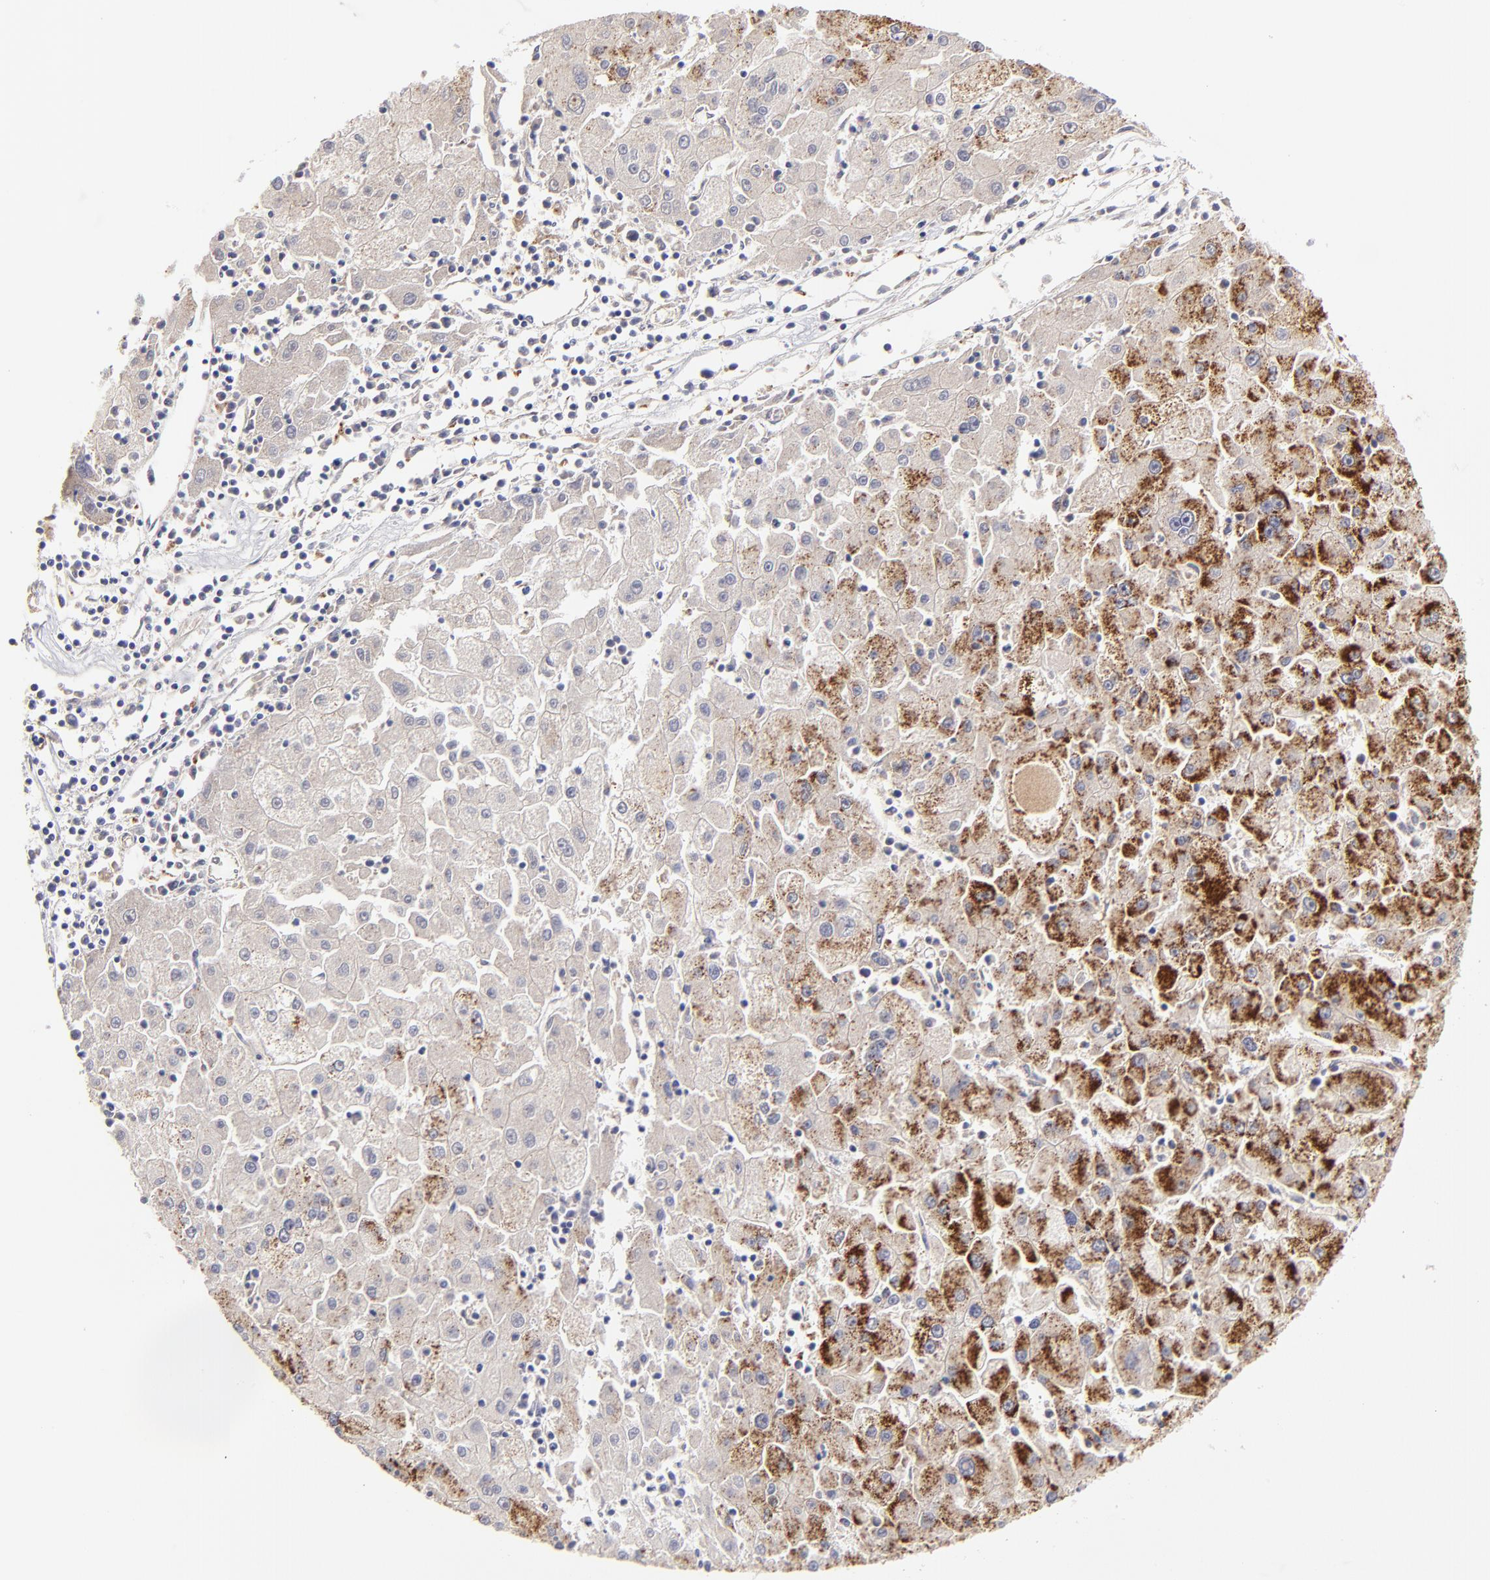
{"staining": {"intensity": "moderate", "quantity": "25%-75%", "location": "cytoplasmic/membranous"}, "tissue": "liver cancer", "cell_type": "Tumor cells", "image_type": "cancer", "snomed": [{"axis": "morphology", "description": "Carcinoma, Hepatocellular, NOS"}, {"axis": "topography", "description": "Liver"}], "caption": "This is an image of immunohistochemistry (IHC) staining of hepatocellular carcinoma (liver), which shows moderate positivity in the cytoplasmic/membranous of tumor cells.", "gene": "MAP2K7", "patient": {"sex": "male", "age": 72}}